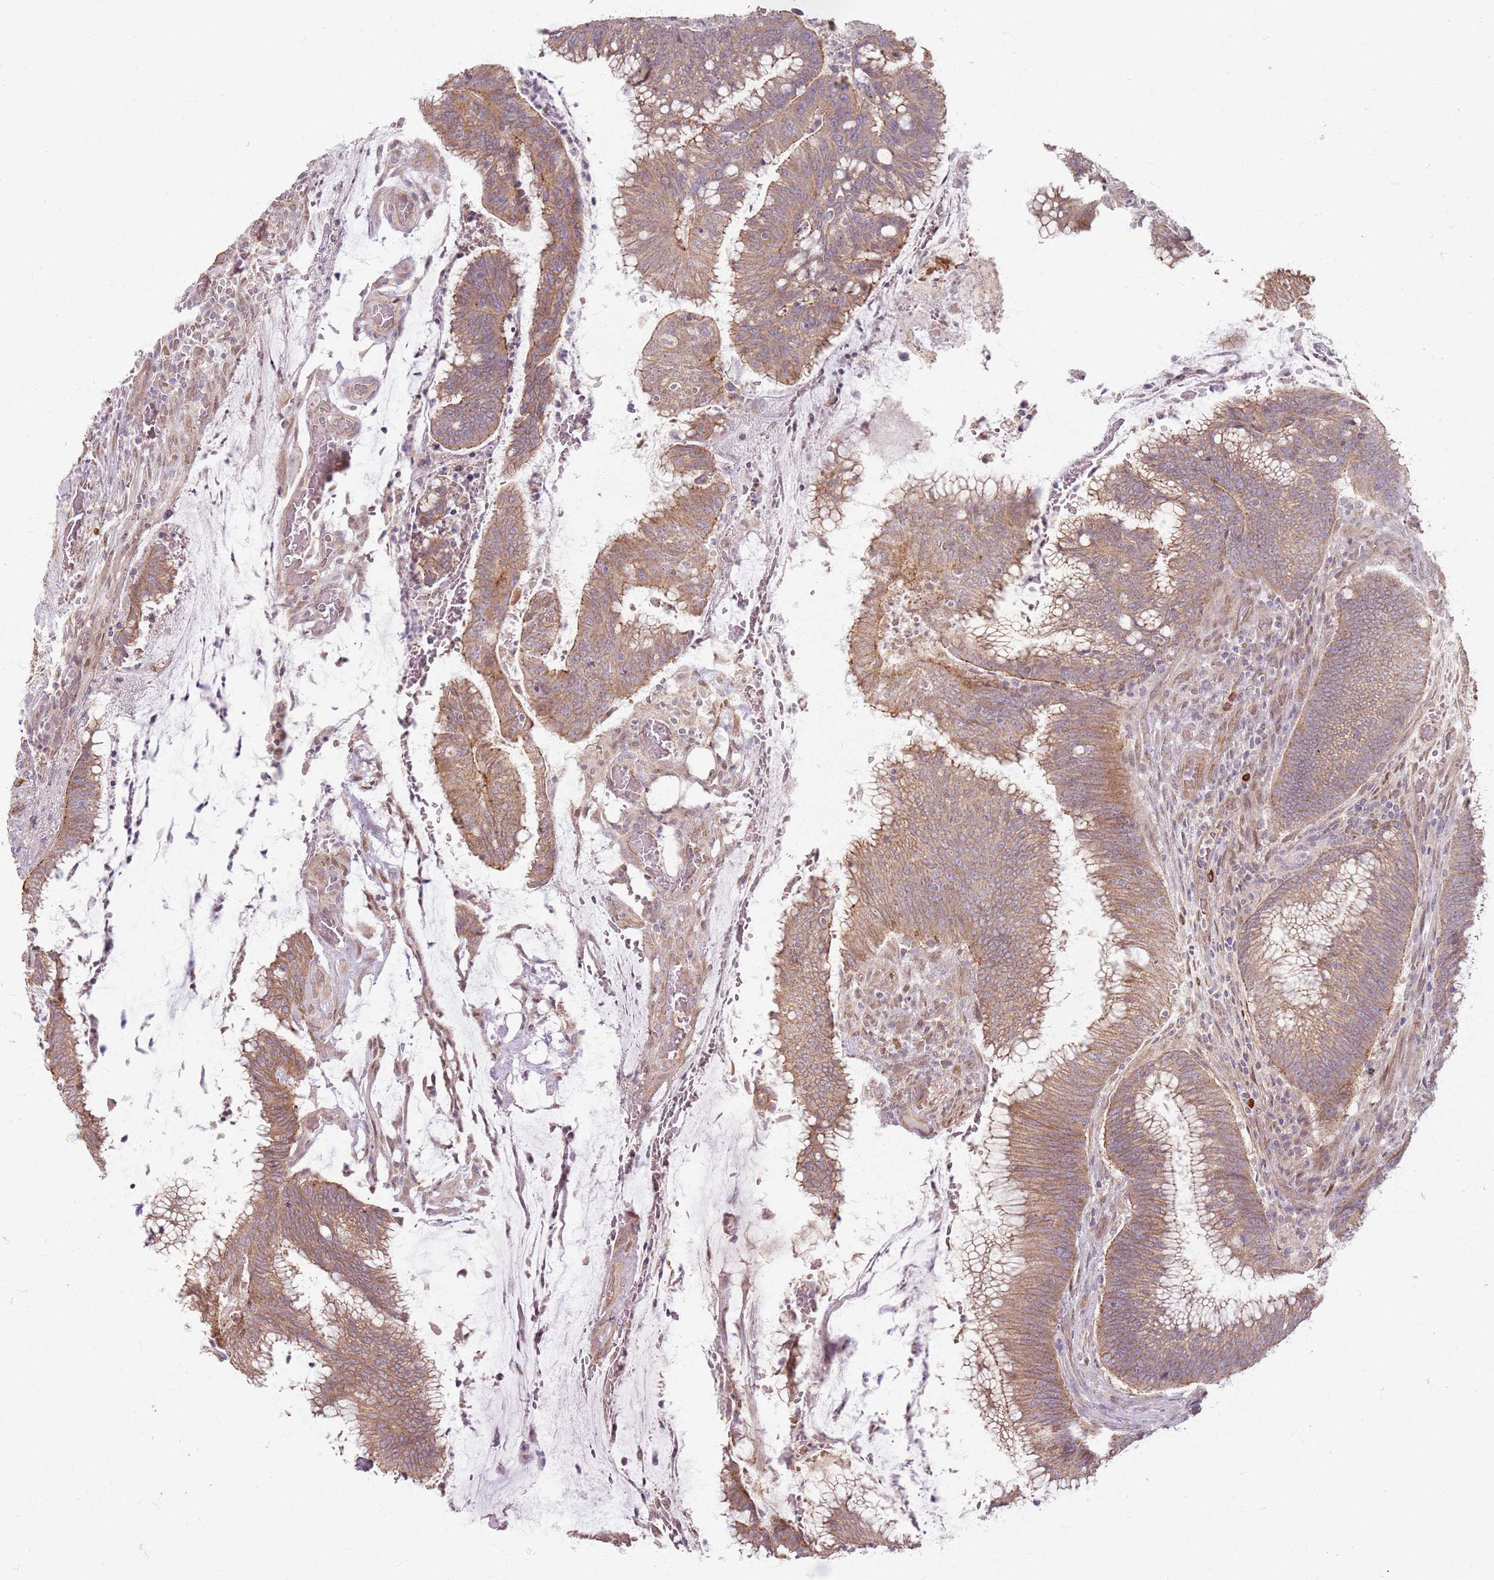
{"staining": {"intensity": "moderate", "quantity": ">75%", "location": "cytoplasmic/membranous"}, "tissue": "colorectal cancer", "cell_type": "Tumor cells", "image_type": "cancer", "snomed": [{"axis": "morphology", "description": "Adenocarcinoma, NOS"}, {"axis": "topography", "description": "Rectum"}], "caption": "The immunohistochemical stain shows moderate cytoplasmic/membranous expression in tumor cells of adenocarcinoma (colorectal) tissue. The staining was performed using DAB (3,3'-diaminobenzidine) to visualize the protein expression in brown, while the nuclei were stained in blue with hematoxylin (Magnification: 20x).", "gene": "KCNA5", "patient": {"sex": "female", "age": 77}}